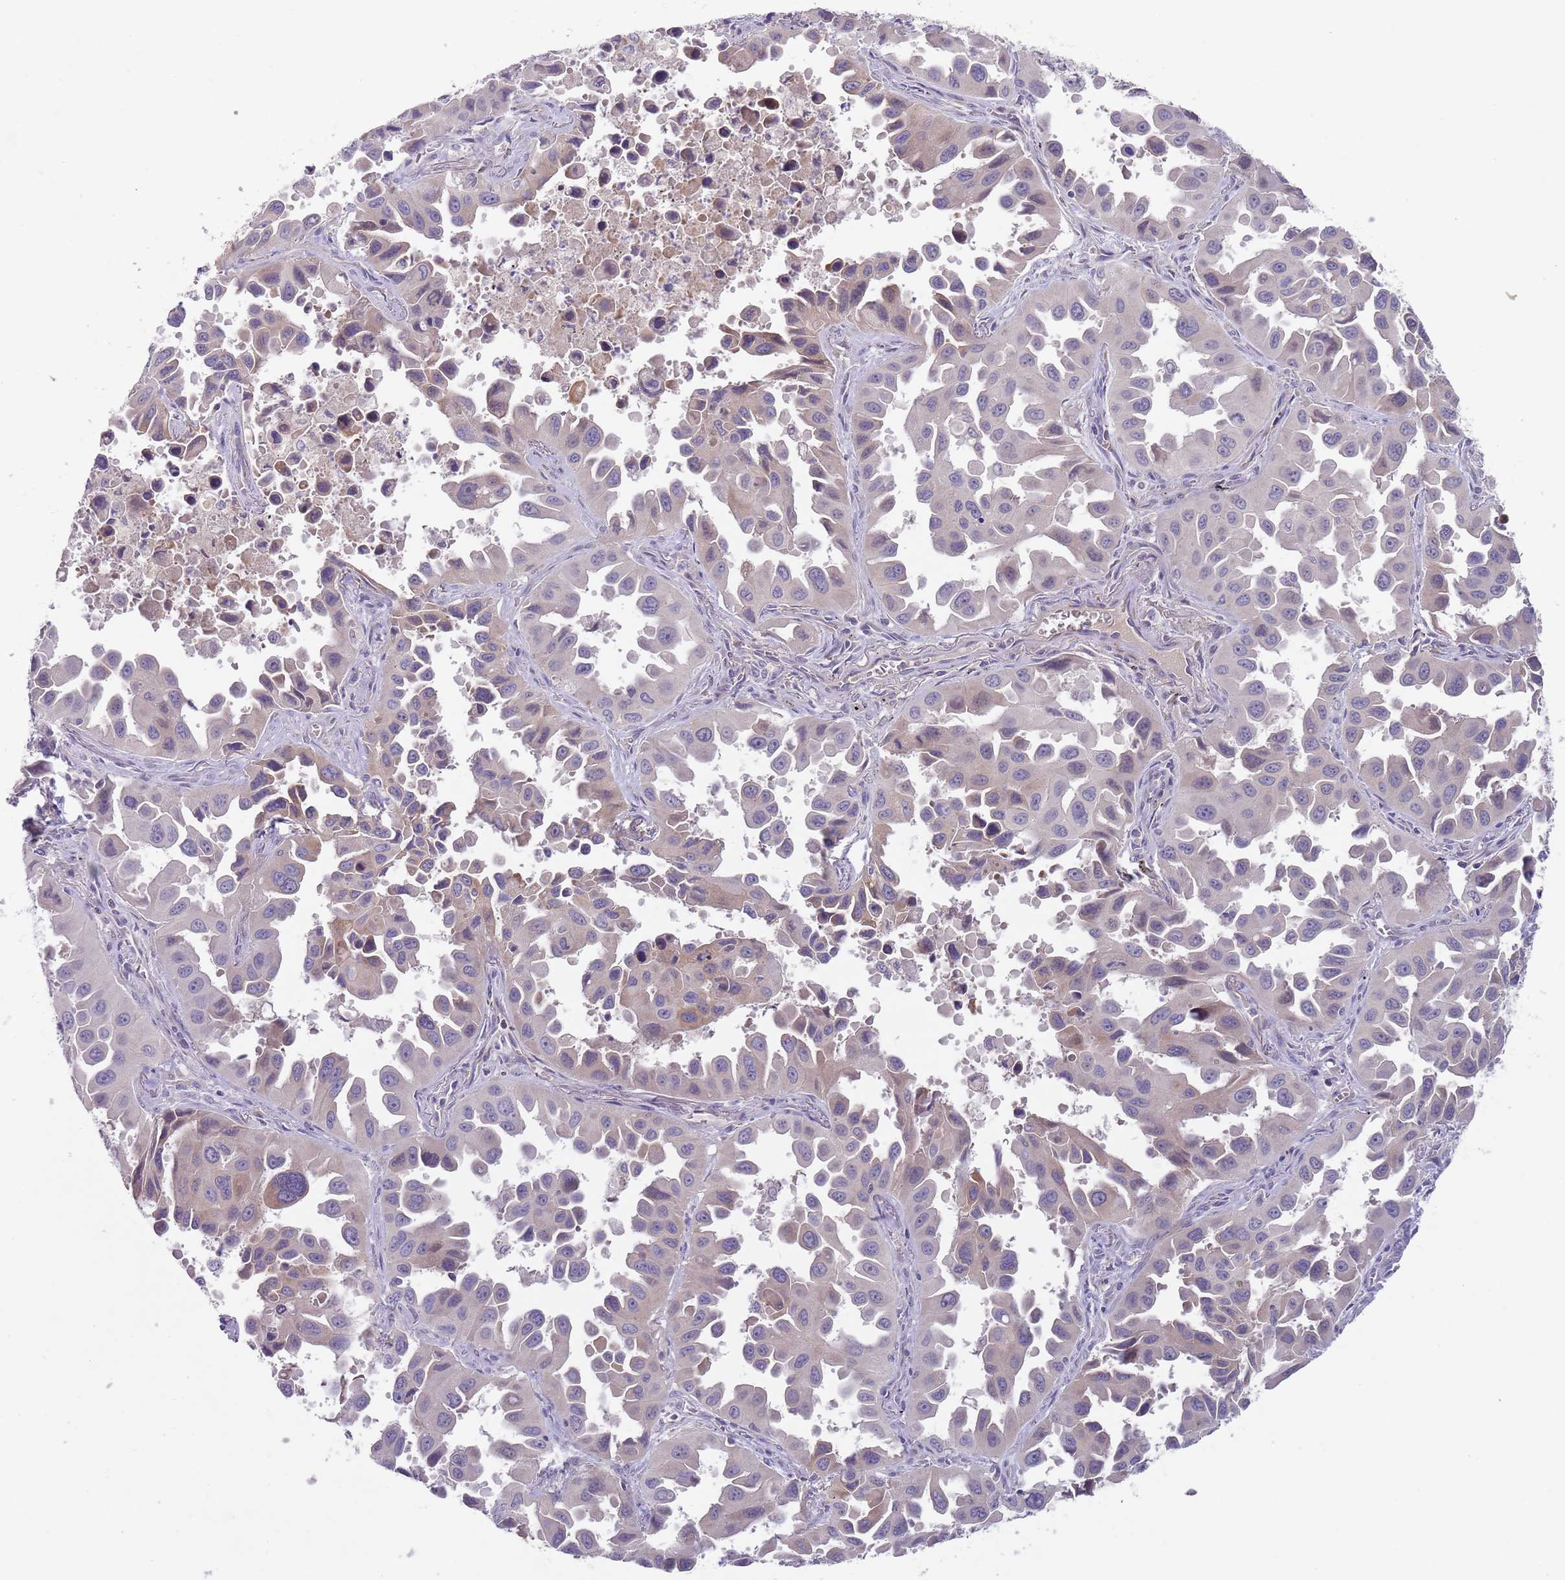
{"staining": {"intensity": "negative", "quantity": "none", "location": "none"}, "tissue": "lung cancer", "cell_type": "Tumor cells", "image_type": "cancer", "snomed": [{"axis": "morphology", "description": "Adenocarcinoma, NOS"}, {"axis": "topography", "description": "Lung"}], "caption": "A histopathology image of adenocarcinoma (lung) stained for a protein exhibits no brown staining in tumor cells. The staining is performed using DAB brown chromogen with nuclei counter-stained in using hematoxylin.", "gene": "PRAC1", "patient": {"sex": "male", "age": 66}}